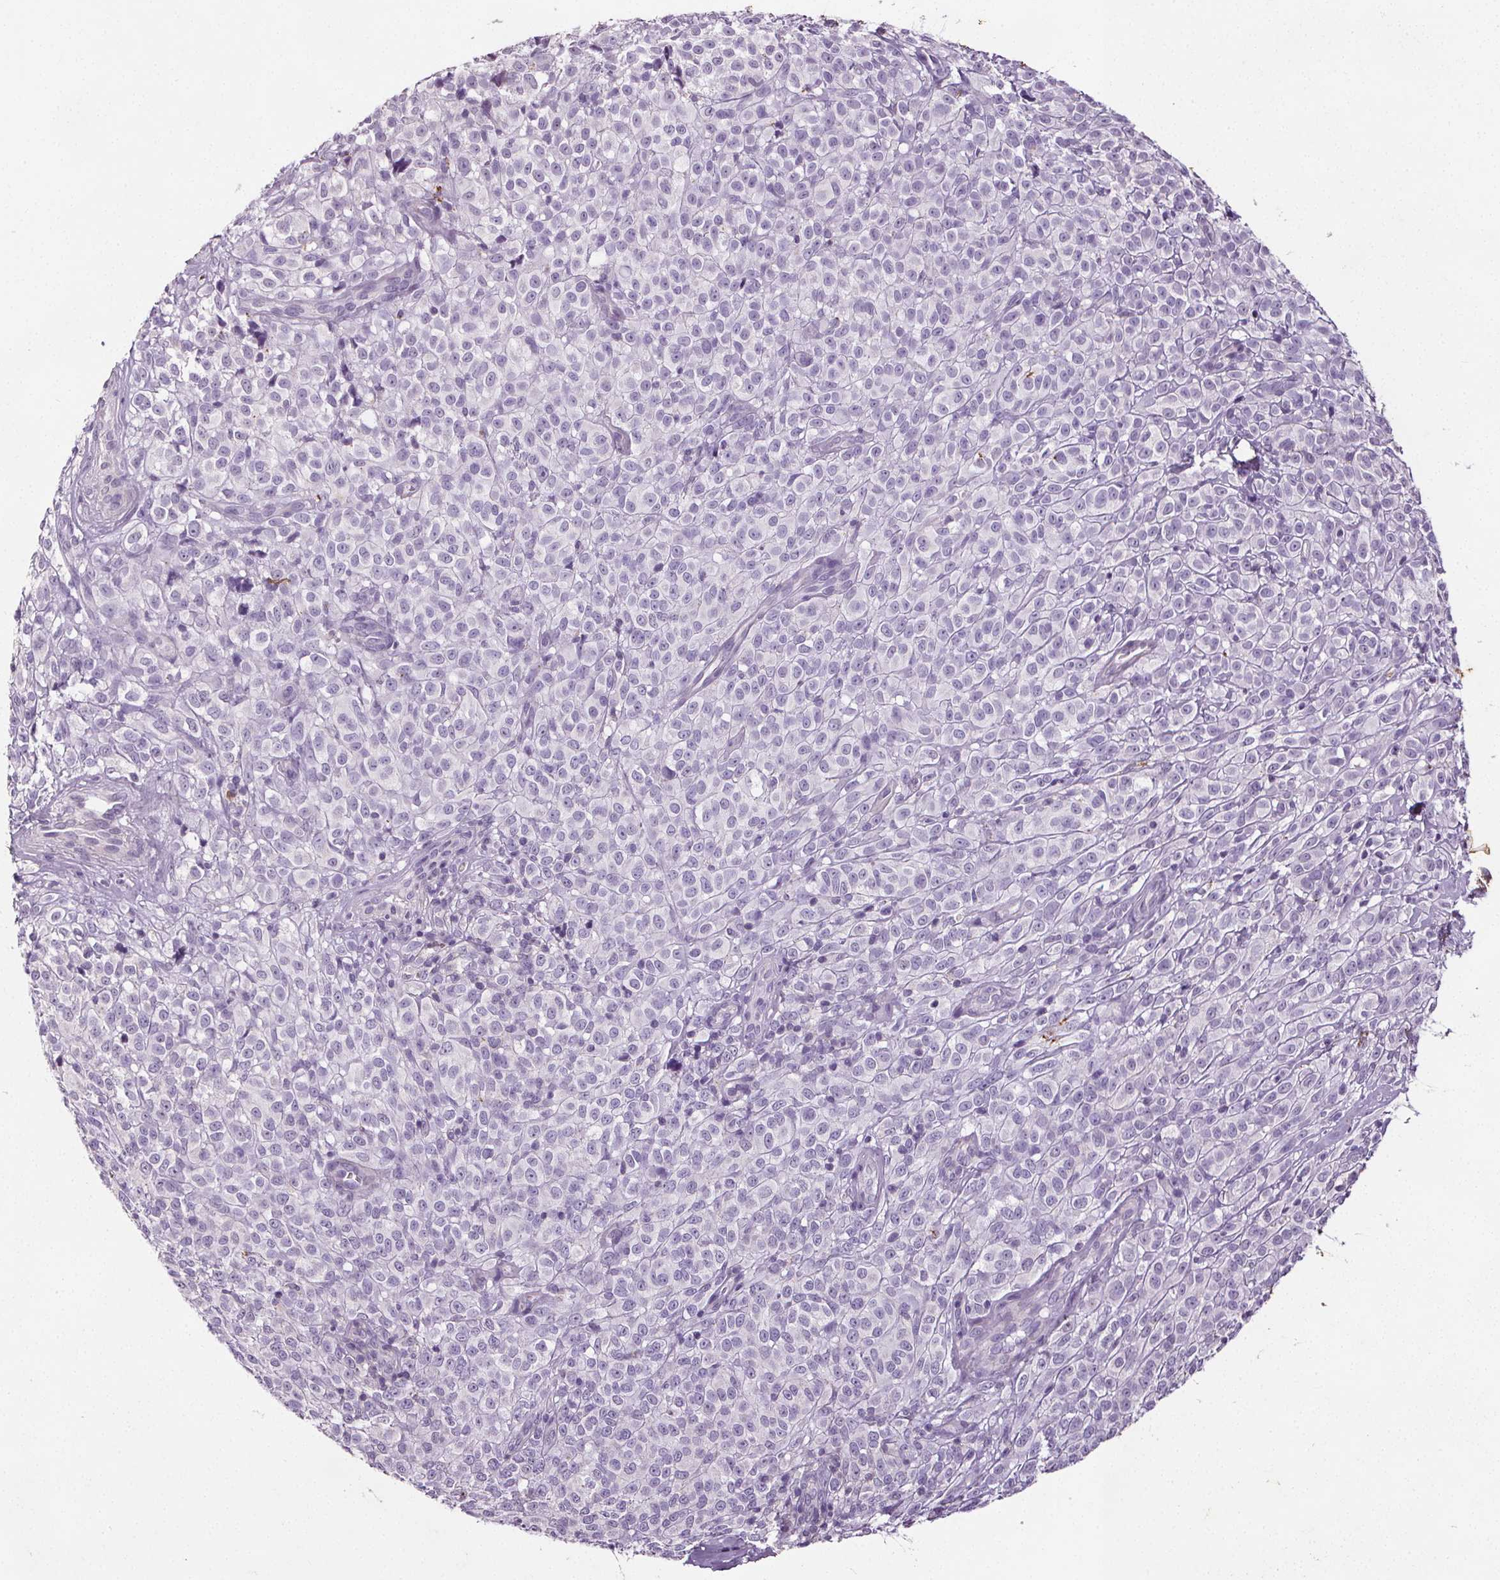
{"staining": {"intensity": "negative", "quantity": "none", "location": "none"}, "tissue": "melanoma", "cell_type": "Tumor cells", "image_type": "cancer", "snomed": [{"axis": "morphology", "description": "Malignant melanoma, NOS"}, {"axis": "topography", "description": "Skin"}], "caption": "This histopathology image is of melanoma stained with immunohistochemistry to label a protein in brown with the nuclei are counter-stained blue. There is no staining in tumor cells.", "gene": "C19orf84", "patient": {"sex": "male", "age": 85}}